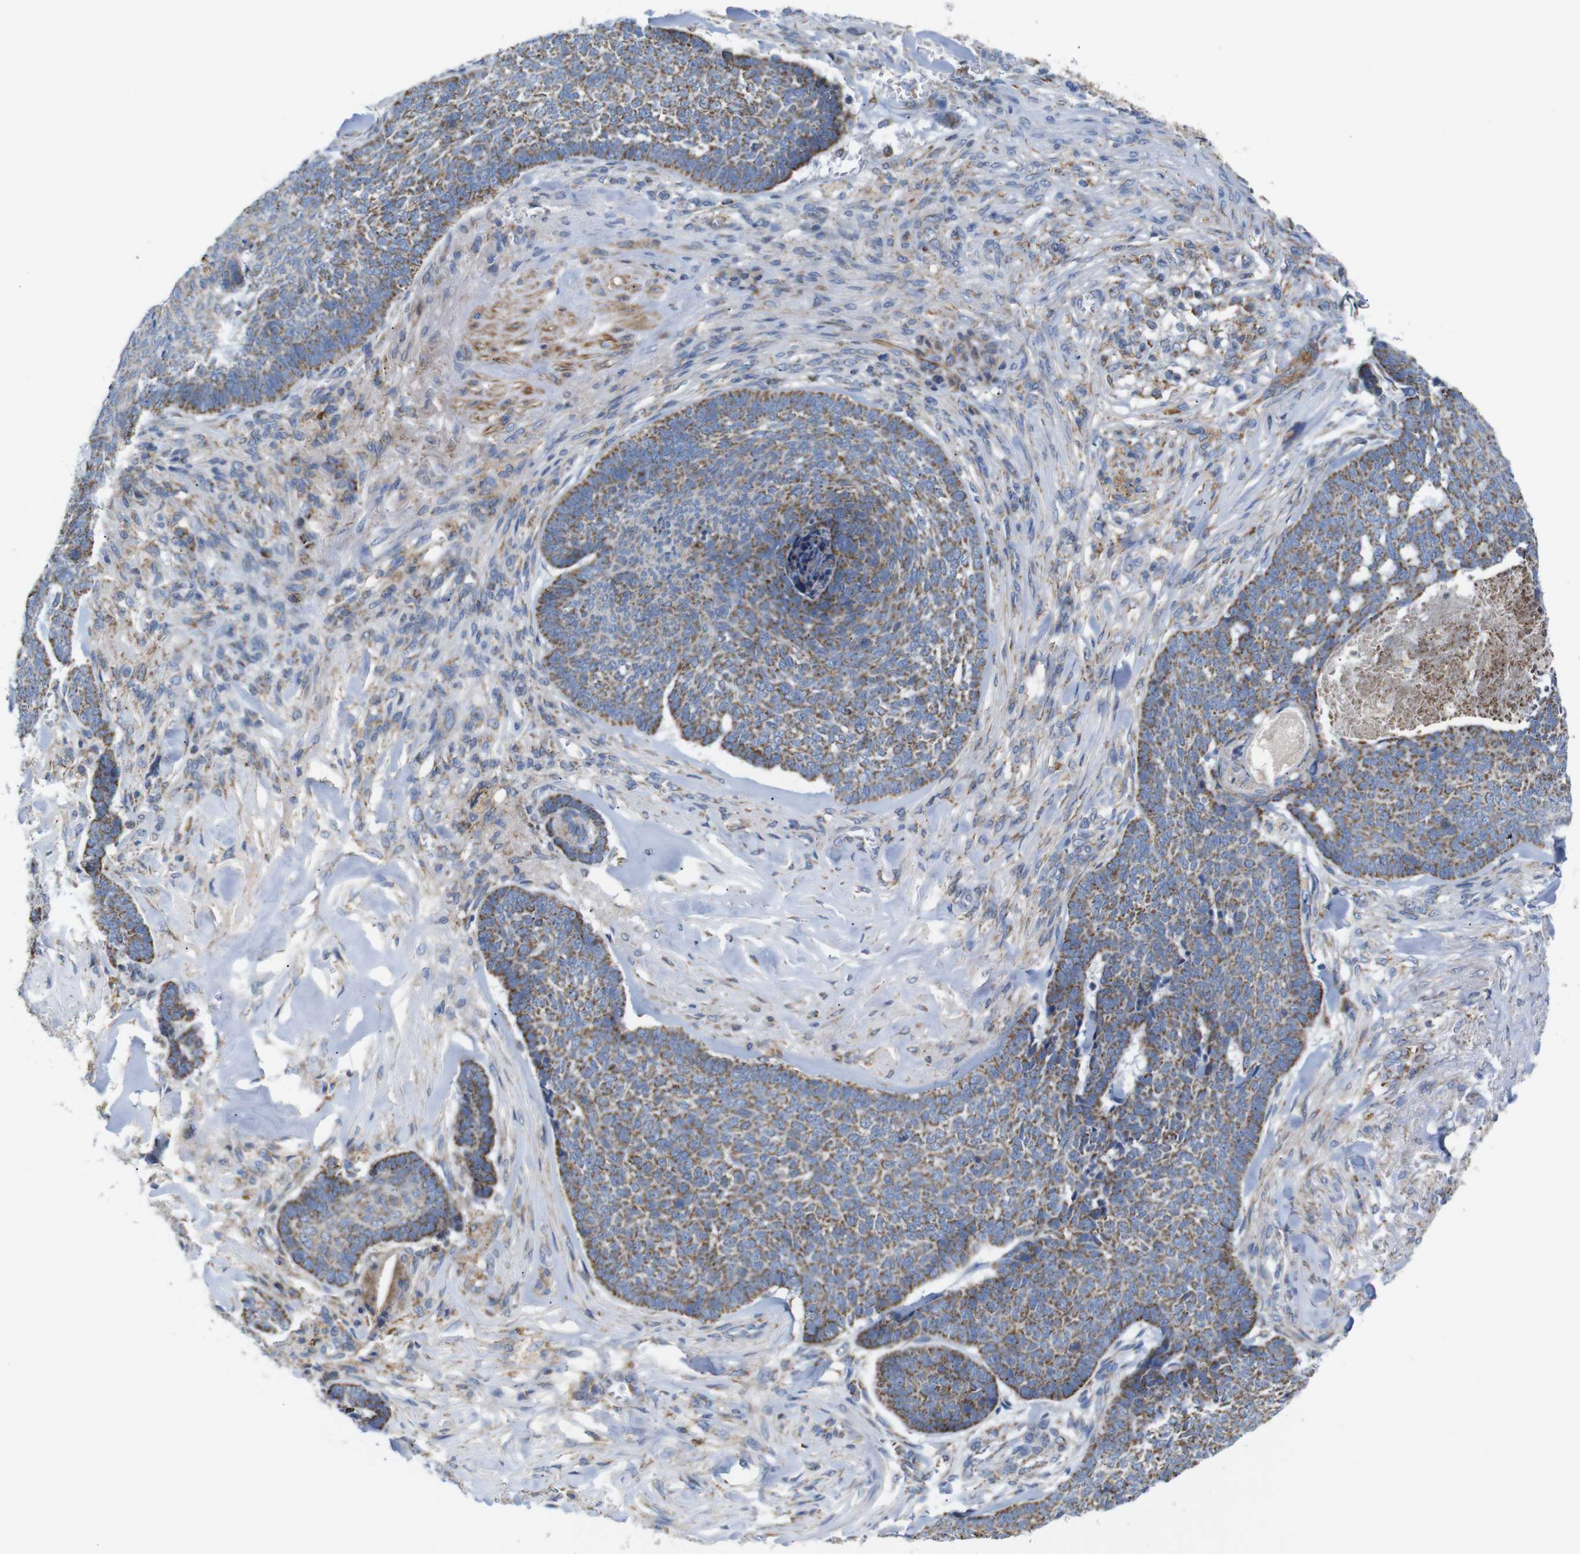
{"staining": {"intensity": "moderate", "quantity": ">75%", "location": "cytoplasmic/membranous"}, "tissue": "skin cancer", "cell_type": "Tumor cells", "image_type": "cancer", "snomed": [{"axis": "morphology", "description": "Basal cell carcinoma"}, {"axis": "topography", "description": "Skin"}], "caption": "Immunohistochemical staining of skin cancer (basal cell carcinoma) shows medium levels of moderate cytoplasmic/membranous positivity in approximately >75% of tumor cells.", "gene": "FAM171B", "patient": {"sex": "male", "age": 84}}